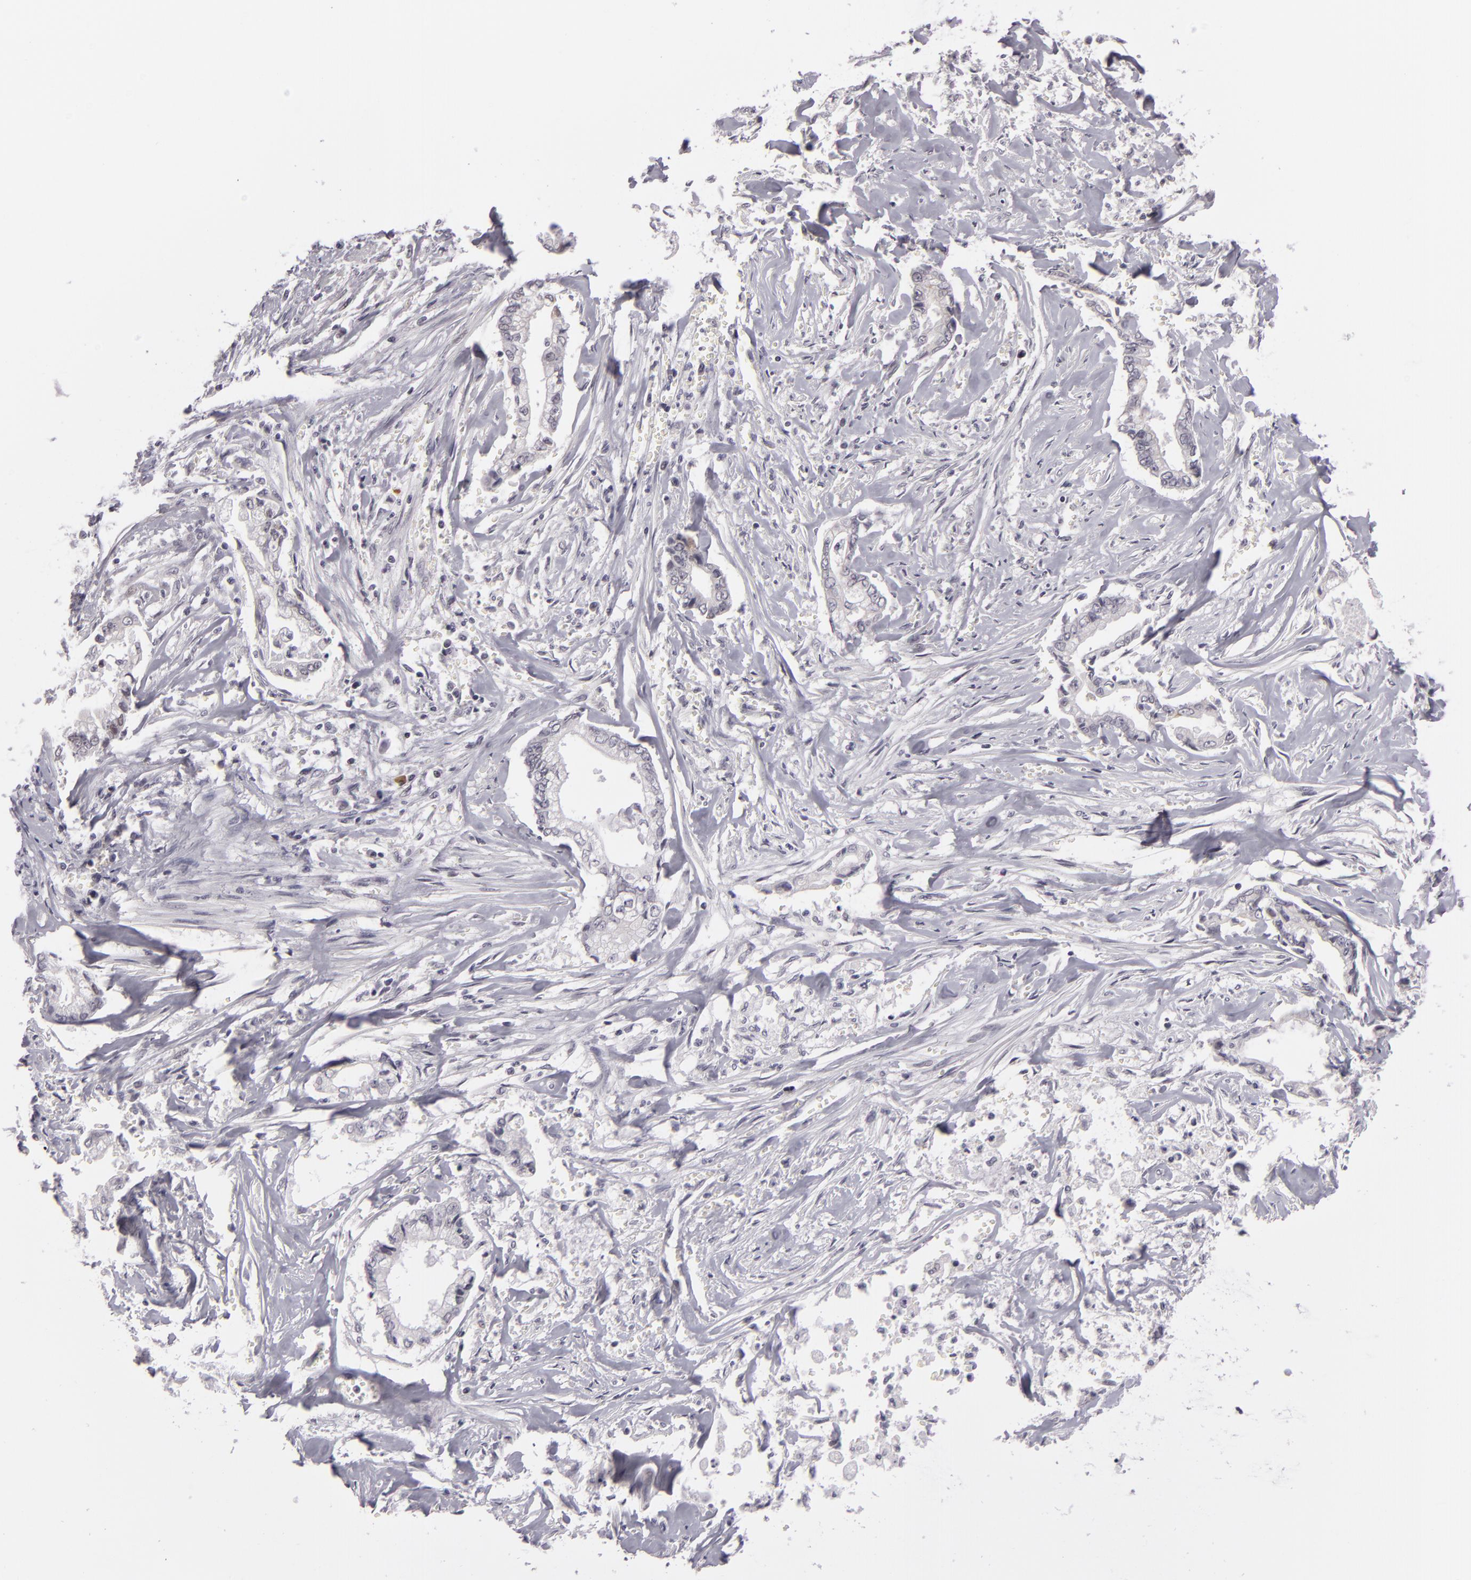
{"staining": {"intensity": "negative", "quantity": "none", "location": "none"}, "tissue": "liver cancer", "cell_type": "Tumor cells", "image_type": "cancer", "snomed": [{"axis": "morphology", "description": "Cholangiocarcinoma"}, {"axis": "topography", "description": "Liver"}], "caption": "High magnification brightfield microscopy of liver cancer stained with DAB (brown) and counterstained with hematoxylin (blue): tumor cells show no significant staining.", "gene": "ZNF205", "patient": {"sex": "male", "age": 57}}